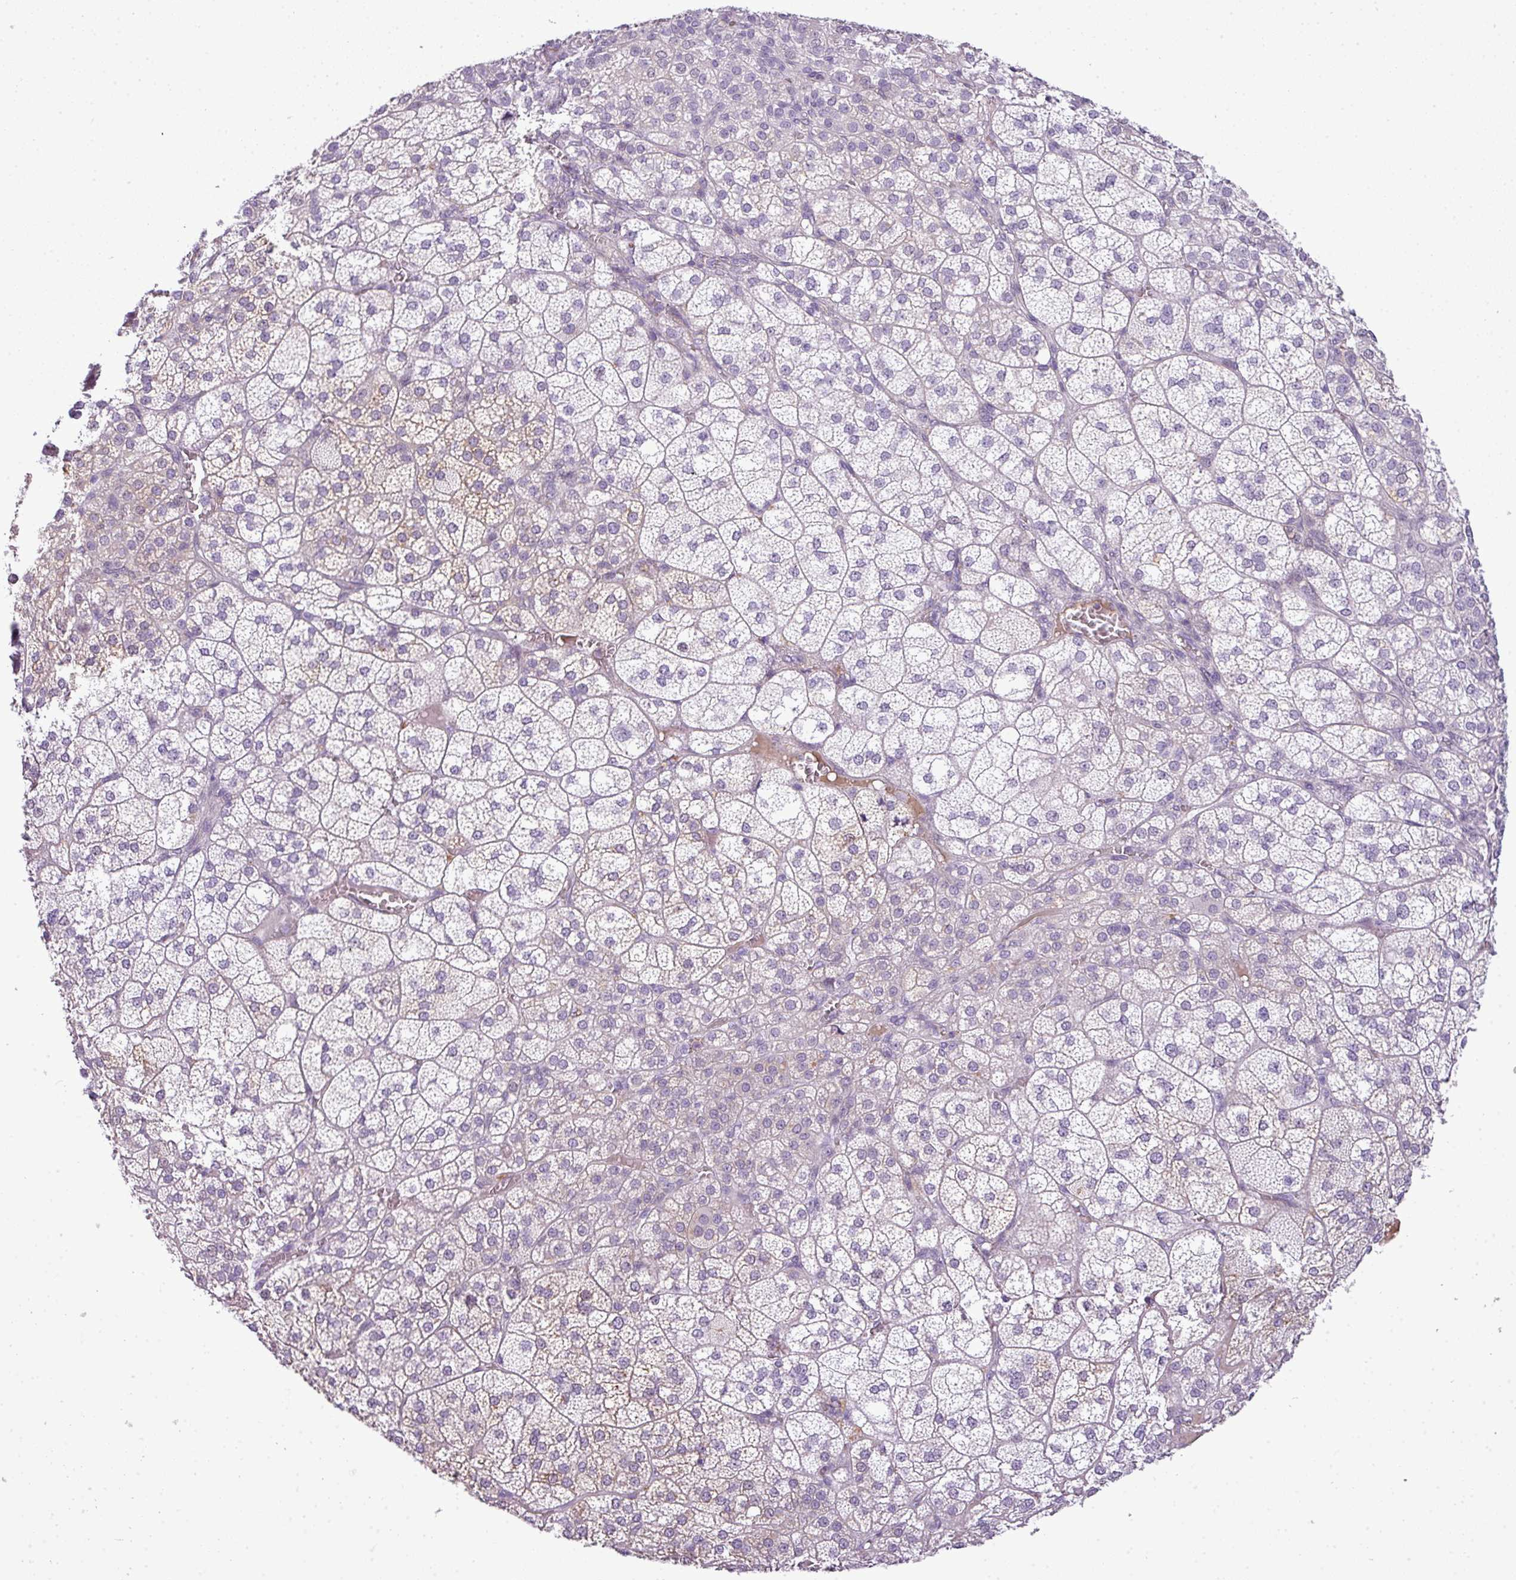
{"staining": {"intensity": "moderate", "quantity": "<25%", "location": "cytoplasmic/membranous"}, "tissue": "adrenal gland", "cell_type": "Glandular cells", "image_type": "normal", "snomed": [{"axis": "morphology", "description": "Normal tissue, NOS"}, {"axis": "topography", "description": "Adrenal gland"}], "caption": "A high-resolution image shows immunohistochemistry (IHC) staining of benign adrenal gland, which reveals moderate cytoplasmic/membranous positivity in approximately <25% of glandular cells. (IHC, brightfield microscopy, high magnification).", "gene": "C4A", "patient": {"sex": "female", "age": 60}}